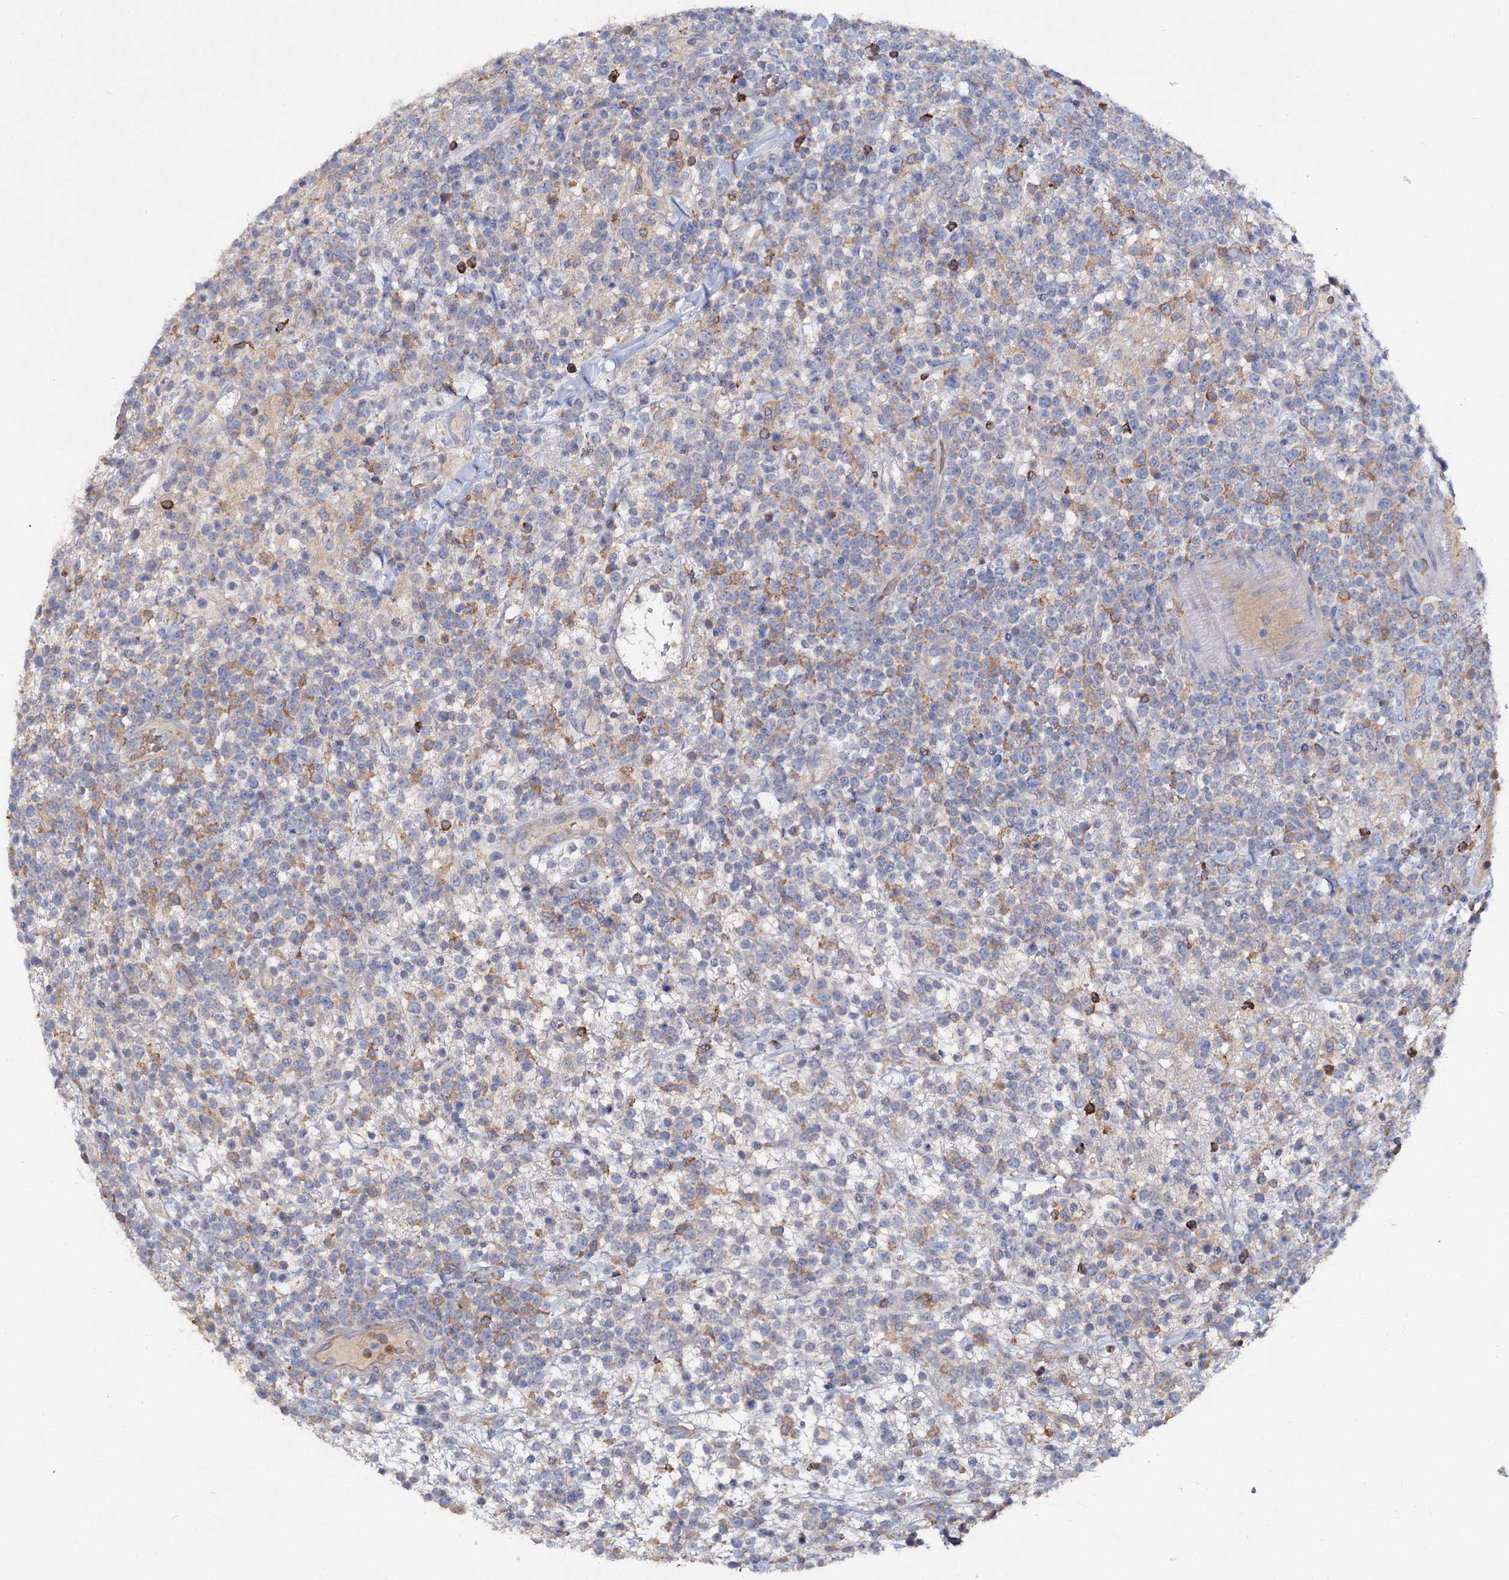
{"staining": {"intensity": "weak", "quantity": "<25%", "location": "cytoplasmic/membranous"}, "tissue": "lymphoma", "cell_type": "Tumor cells", "image_type": "cancer", "snomed": [{"axis": "morphology", "description": "Malignant lymphoma, non-Hodgkin's type, High grade"}, {"axis": "topography", "description": "Colon"}], "caption": "IHC histopathology image of malignant lymphoma, non-Hodgkin's type (high-grade) stained for a protein (brown), which displays no expression in tumor cells.", "gene": "HVCN1", "patient": {"sex": "female", "age": 53}}